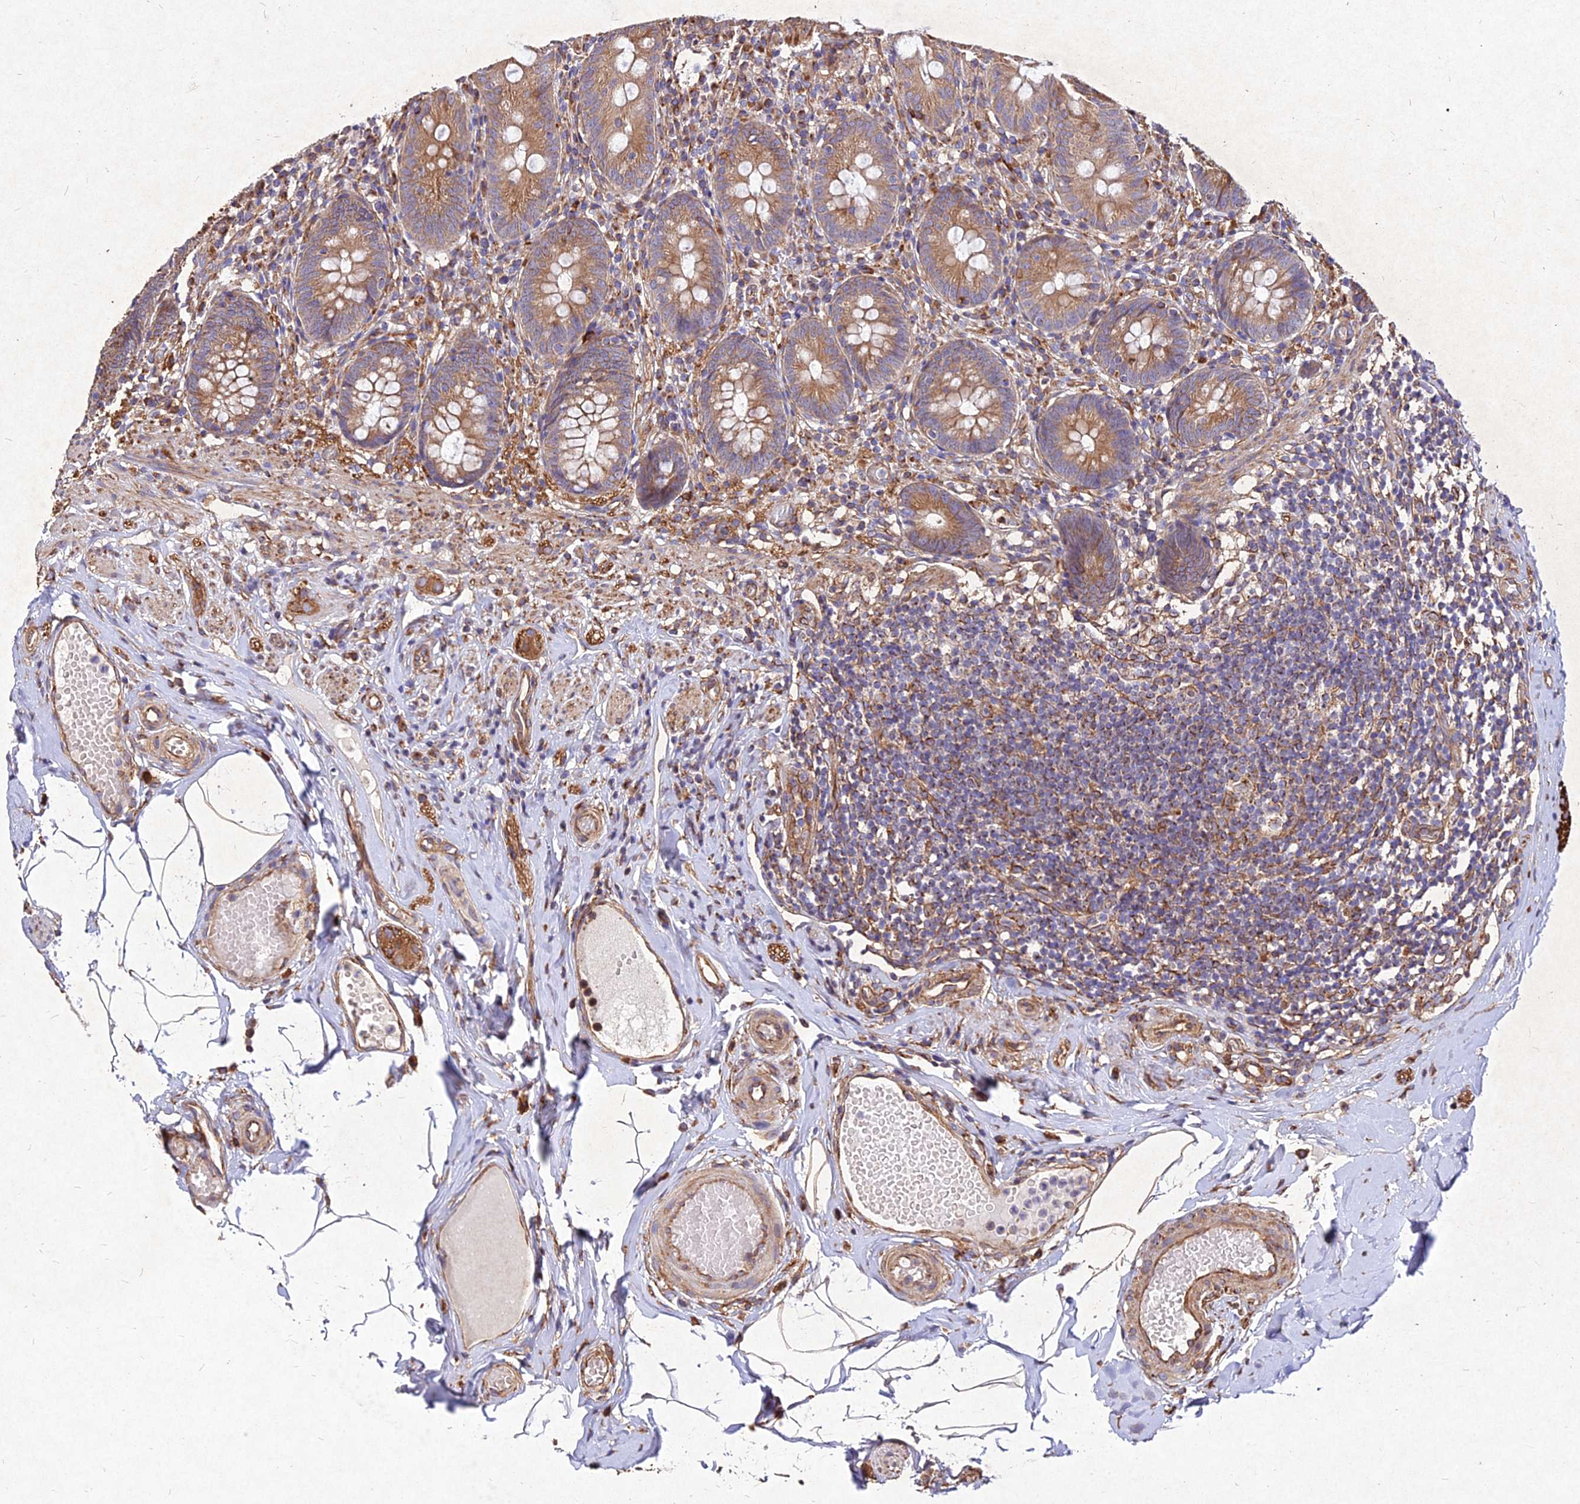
{"staining": {"intensity": "moderate", "quantity": ">75%", "location": "cytoplasmic/membranous"}, "tissue": "appendix", "cell_type": "Glandular cells", "image_type": "normal", "snomed": [{"axis": "morphology", "description": "Normal tissue, NOS"}, {"axis": "topography", "description": "Appendix"}], "caption": "Protein positivity by IHC demonstrates moderate cytoplasmic/membranous staining in about >75% of glandular cells in benign appendix. (Stains: DAB (3,3'-diaminobenzidine) in brown, nuclei in blue, Microscopy: brightfield microscopy at high magnification).", "gene": "SKA1", "patient": {"sex": "male", "age": 55}}